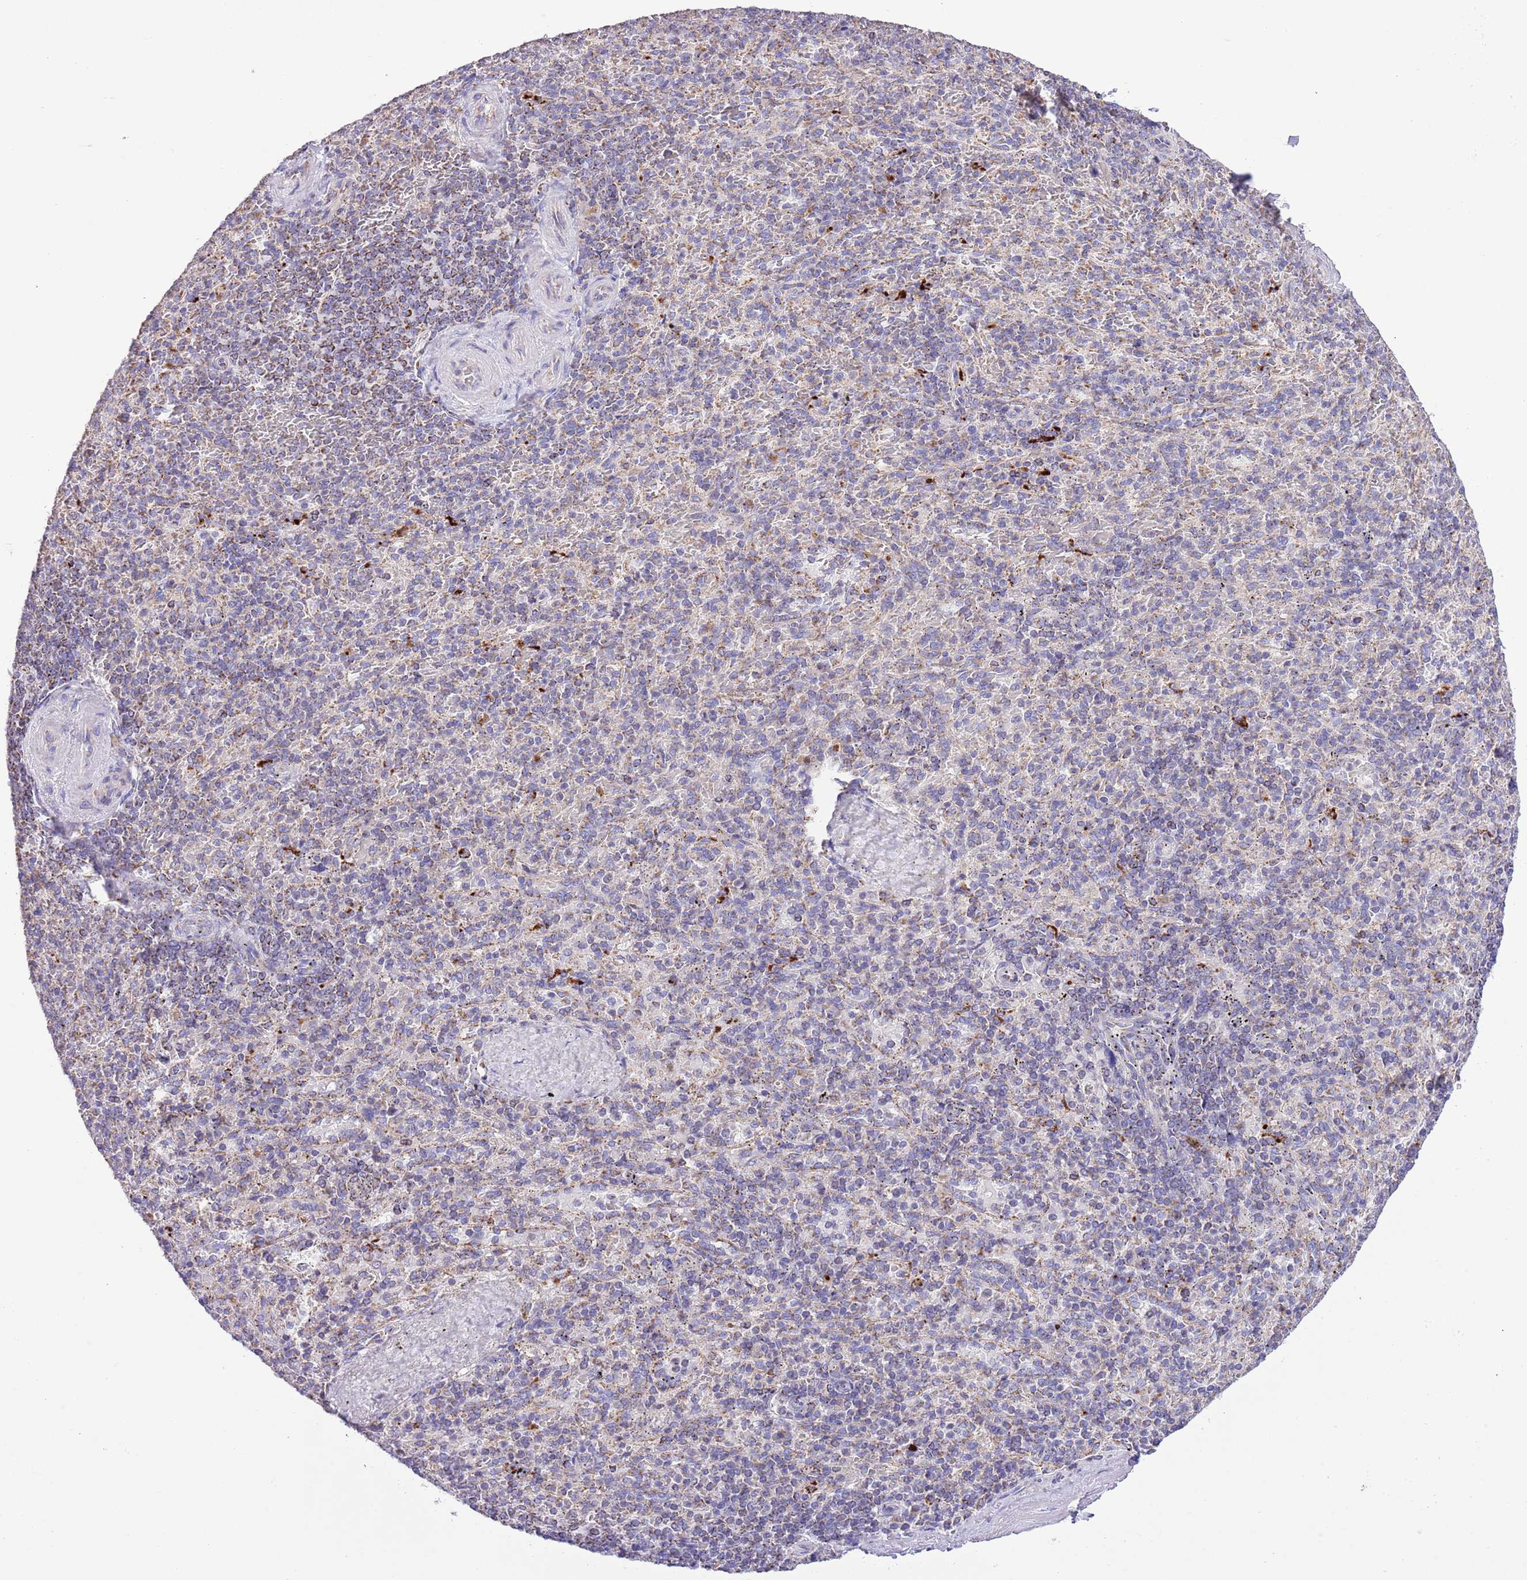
{"staining": {"intensity": "negative", "quantity": "none", "location": "none"}, "tissue": "spleen", "cell_type": "Cells in red pulp", "image_type": "normal", "snomed": [{"axis": "morphology", "description": "Normal tissue, NOS"}, {"axis": "topography", "description": "Spleen"}], "caption": "Immunohistochemistry (IHC) micrograph of benign spleen: spleen stained with DAB exhibits no significant protein expression in cells in red pulp.", "gene": "TEKTIP1", "patient": {"sex": "male", "age": 82}}